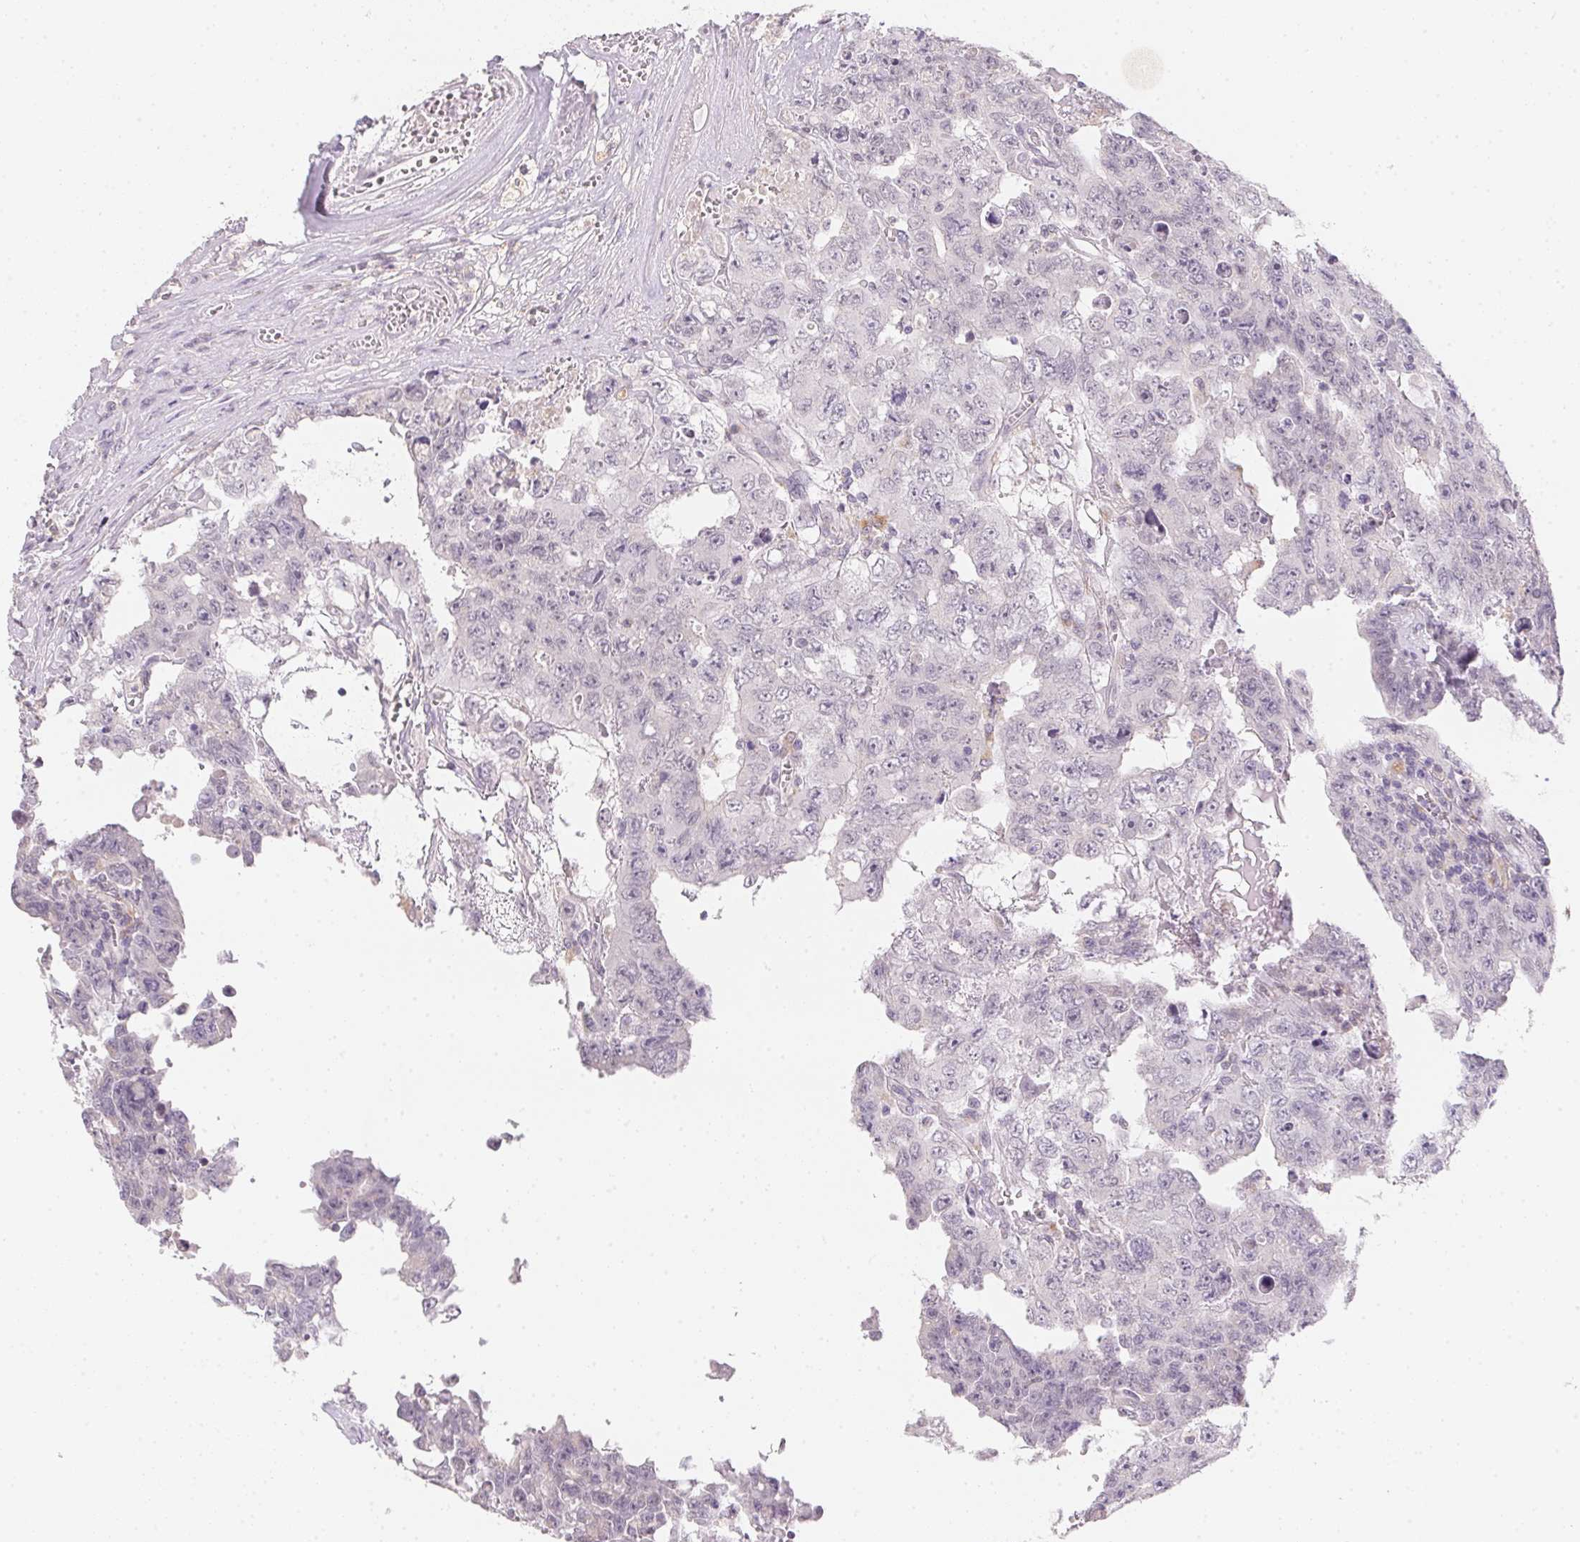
{"staining": {"intensity": "negative", "quantity": "none", "location": "none"}, "tissue": "testis cancer", "cell_type": "Tumor cells", "image_type": "cancer", "snomed": [{"axis": "morphology", "description": "Carcinoma, Embryonal, NOS"}, {"axis": "topography", "description": "Testis"}], "caption": "Protein analysis of testis cancer displays no significant positivity in tumor cells.", "gene": "SLC6A18", "patient": {"sex": "male", "age": 24}}